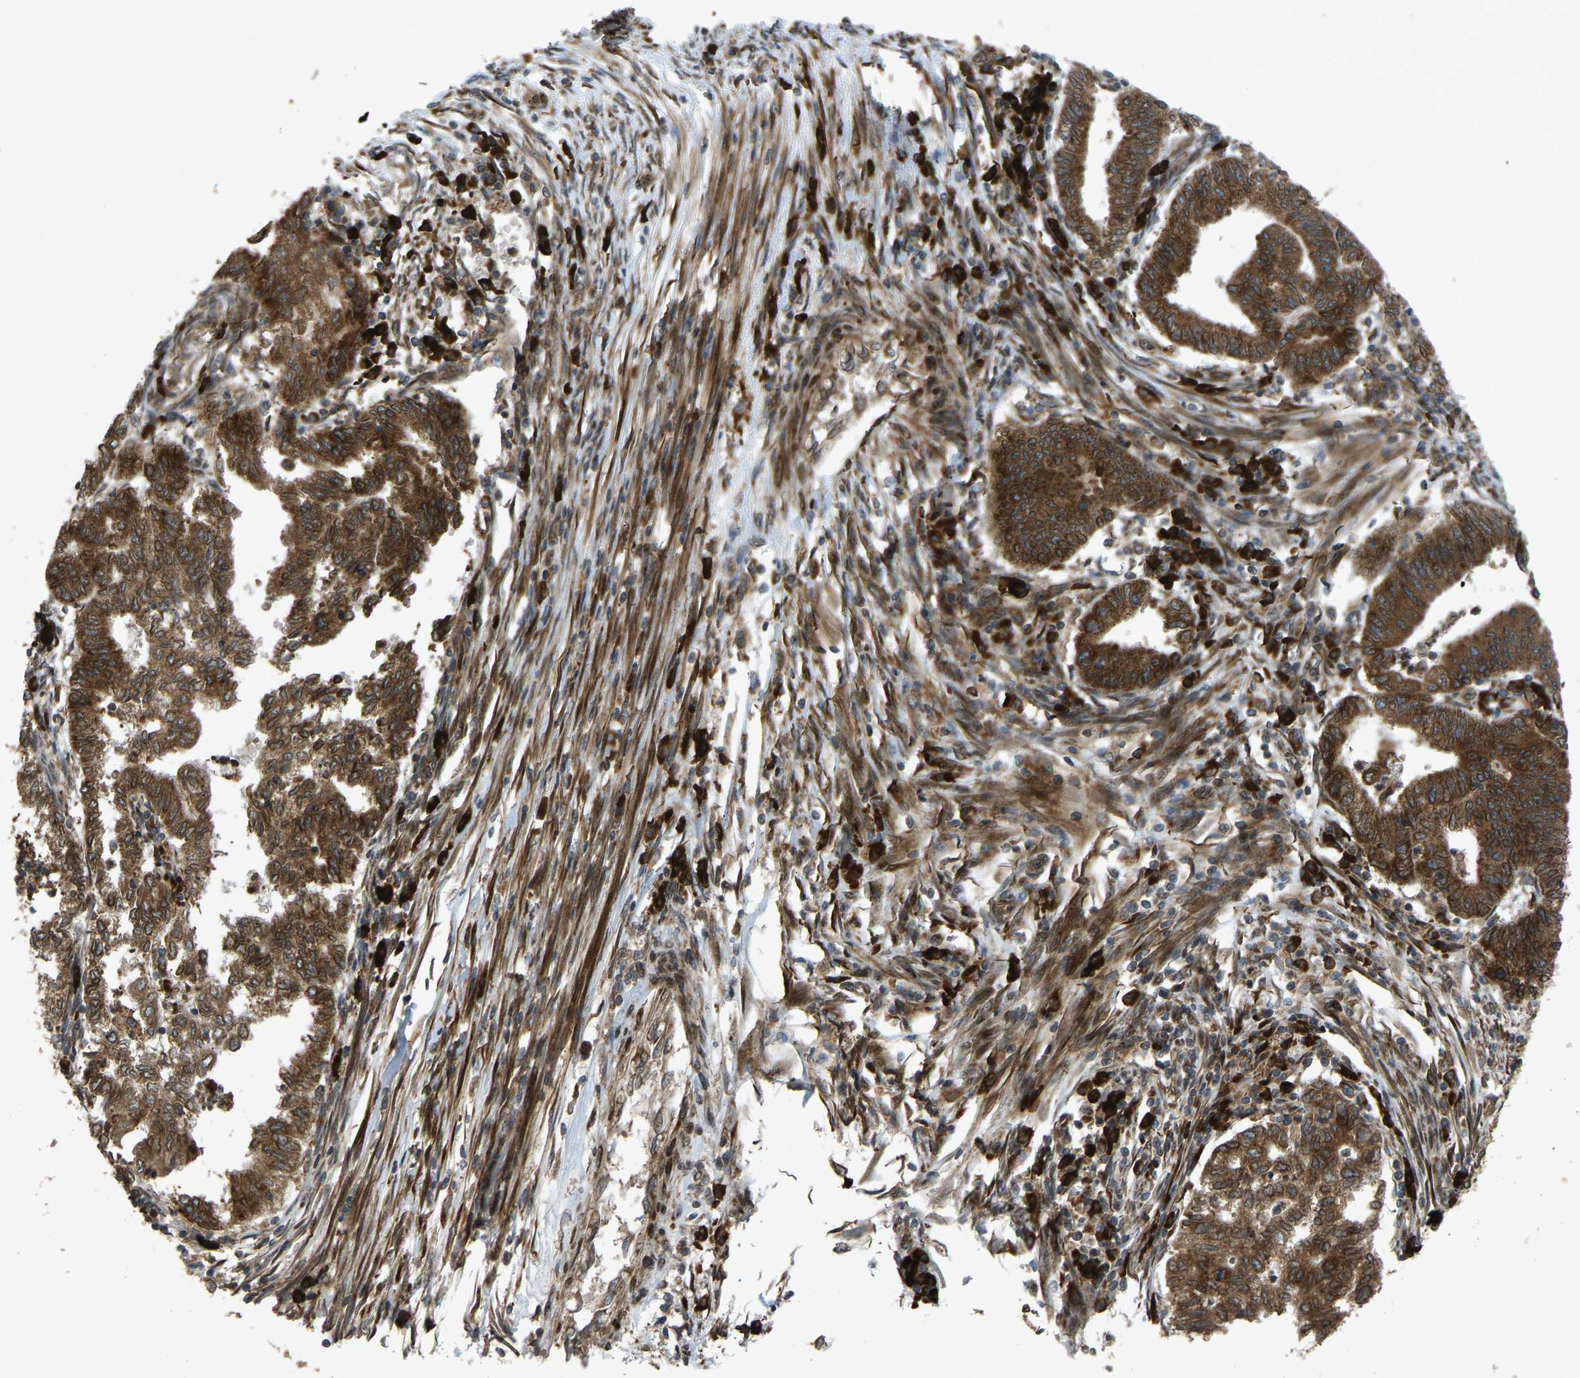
{"staining": {"intensity": "strong", "quantity": ">75%", "location": "cytoplasmic/membranous"}, "tissue": "endometrial cancer", "cell_type": "Tumor cells", "image_type": "cancer", "snomed": [{"axis": "morphology", "description": "Polyp, NOS"}, {"axis": "morphology", "description": "Adenocarcinoma, NOS"}, {"axis": "morphology", "description": "Adenoma, NOS"}, {"axis": "topography", "description": "Endometrium"}], "caption": "An immunohistochemistry (IHC) image of tumor tissue is shown. Protein staining in brown shows strong cytoplasmic/membranous positivity in polyp (endometrial) within tumor cells.", "gene": "RPN2", "patient": {"sex": "female", "age": 79}}